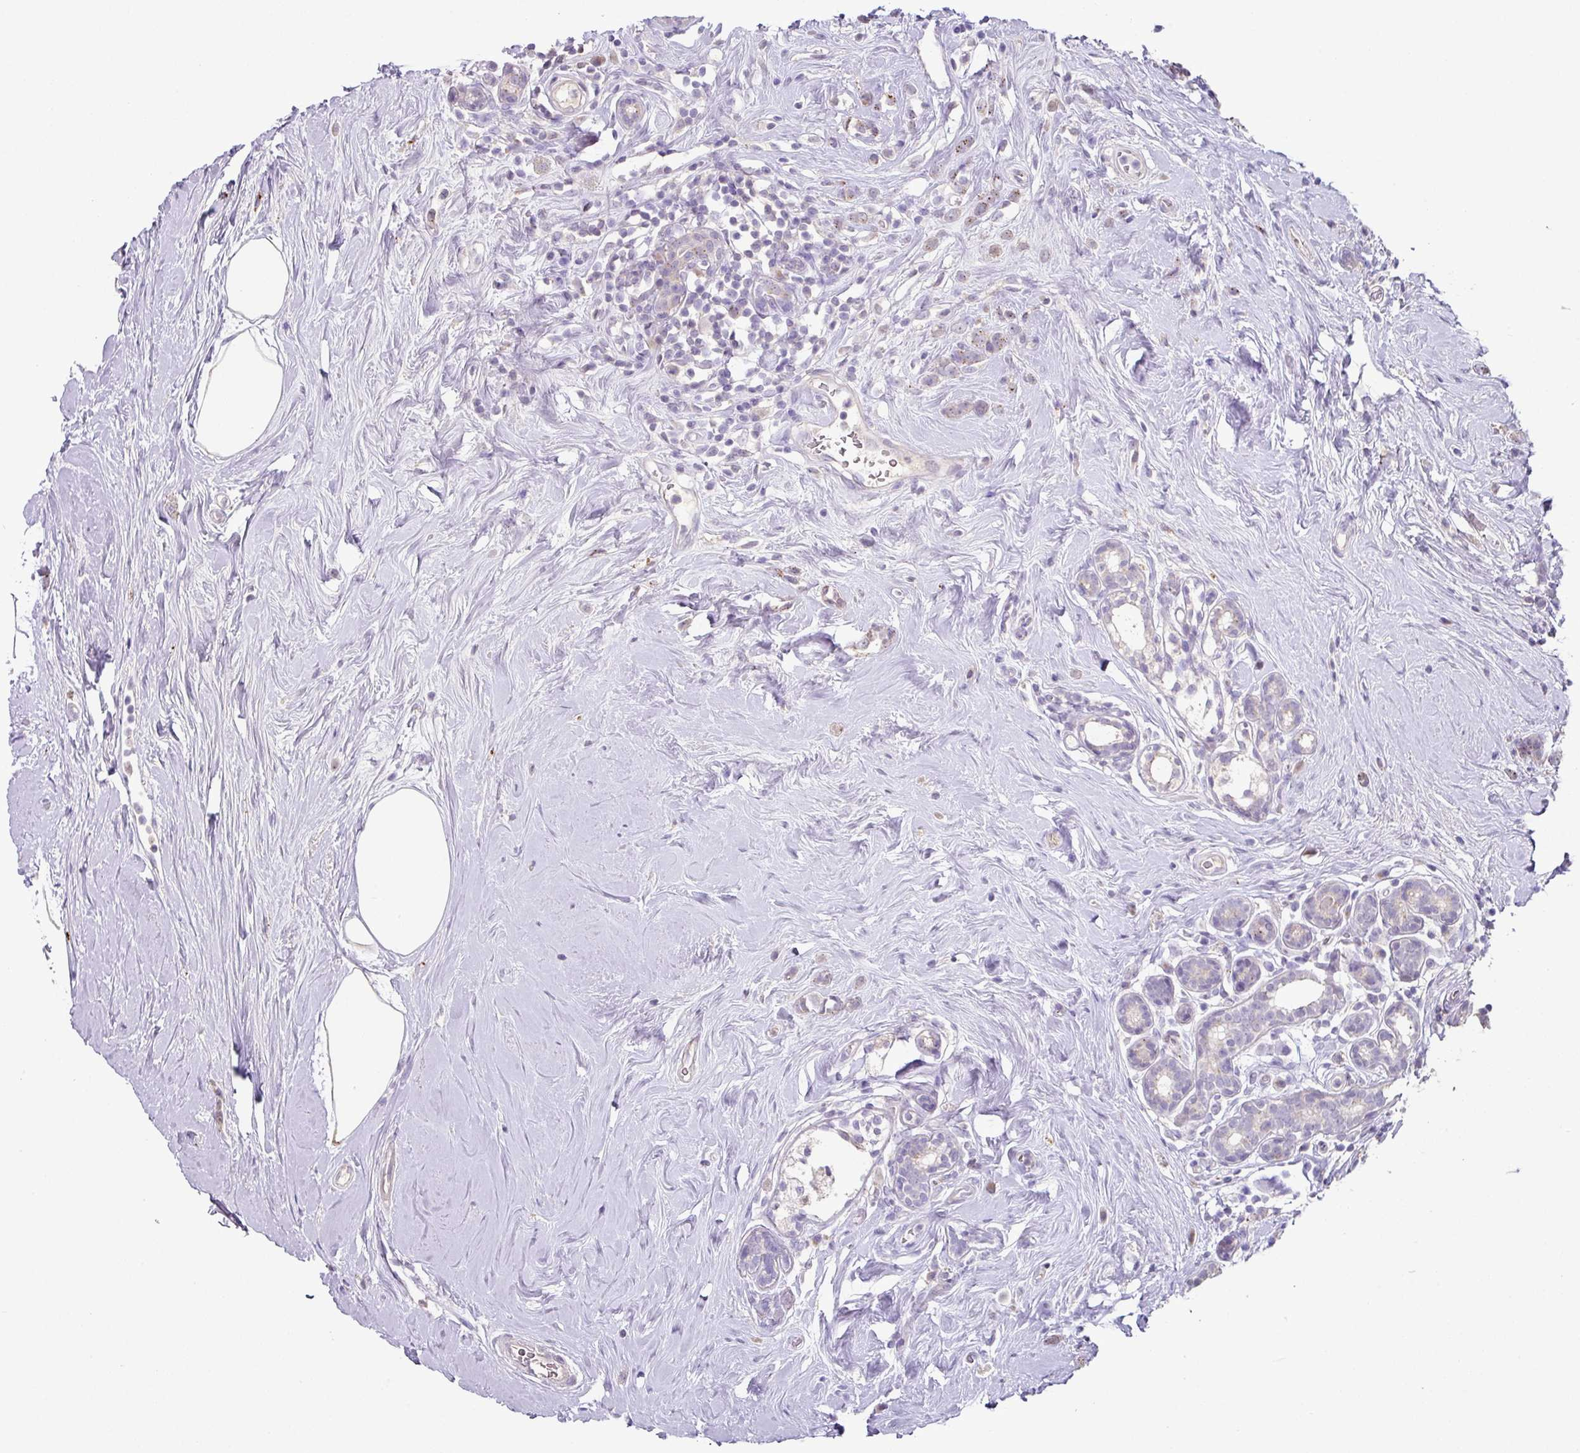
{"staining": {"intensity": "weak", "quantity": "<25%", "location": "cytoplasmic/membranous"}, "tissue": "breast cancer", "cell_type": "Tumor cells", "image_type": "cancer", "snomed": [{"axis": "morphology", "description": "Duct carcinoma"}, {"axis": "topography", "description": "Breast"}], "caption": "Immunohistochemistry (IHC) of human intraductal carcinoma (breast) demonstrates no expression in tumor cells.", "gene": "PLEKHH3", "patient": {"sex": "female", "age": 75}}